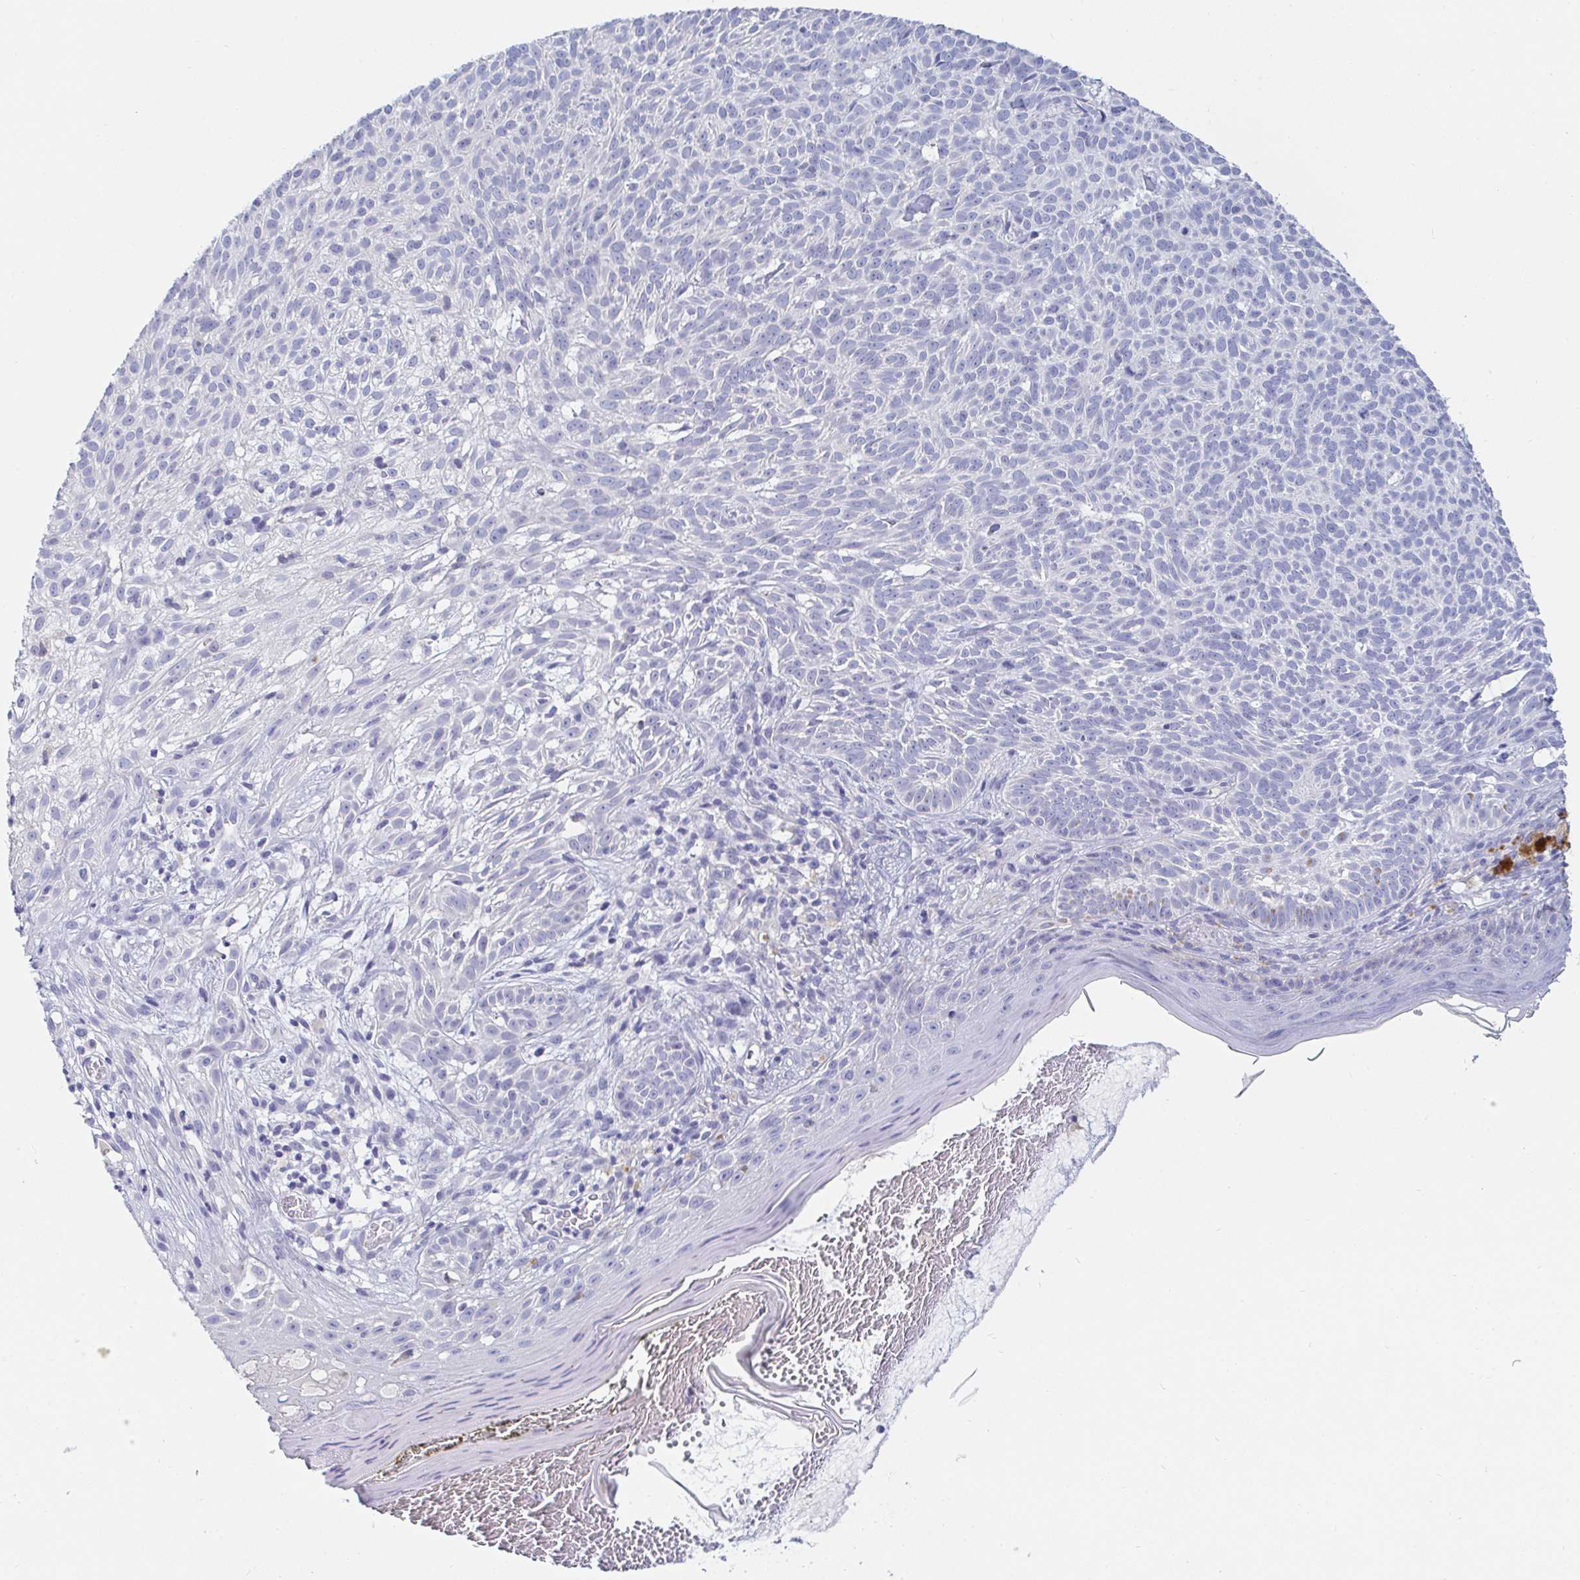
{"staining": {"intensity": "negative", "quantity": "none", "location": "none"}, "tissue": "skin cancer", "cell_type": "Tumor cells", "image_type": "cancer", "snomed": [{"axis": "morphology", "description": "Basal cell carcinoma"}, {"axis": "topography", "description": "Skin"}], "caption": "Immunohistochemistry (IHC) histopathology image of human skin basal cell carcinoma stained for a protein (brown), which shows no expression in tumor cells.", "gene": "PDE6B", "patient": {"sex": "male", "age": 78}}